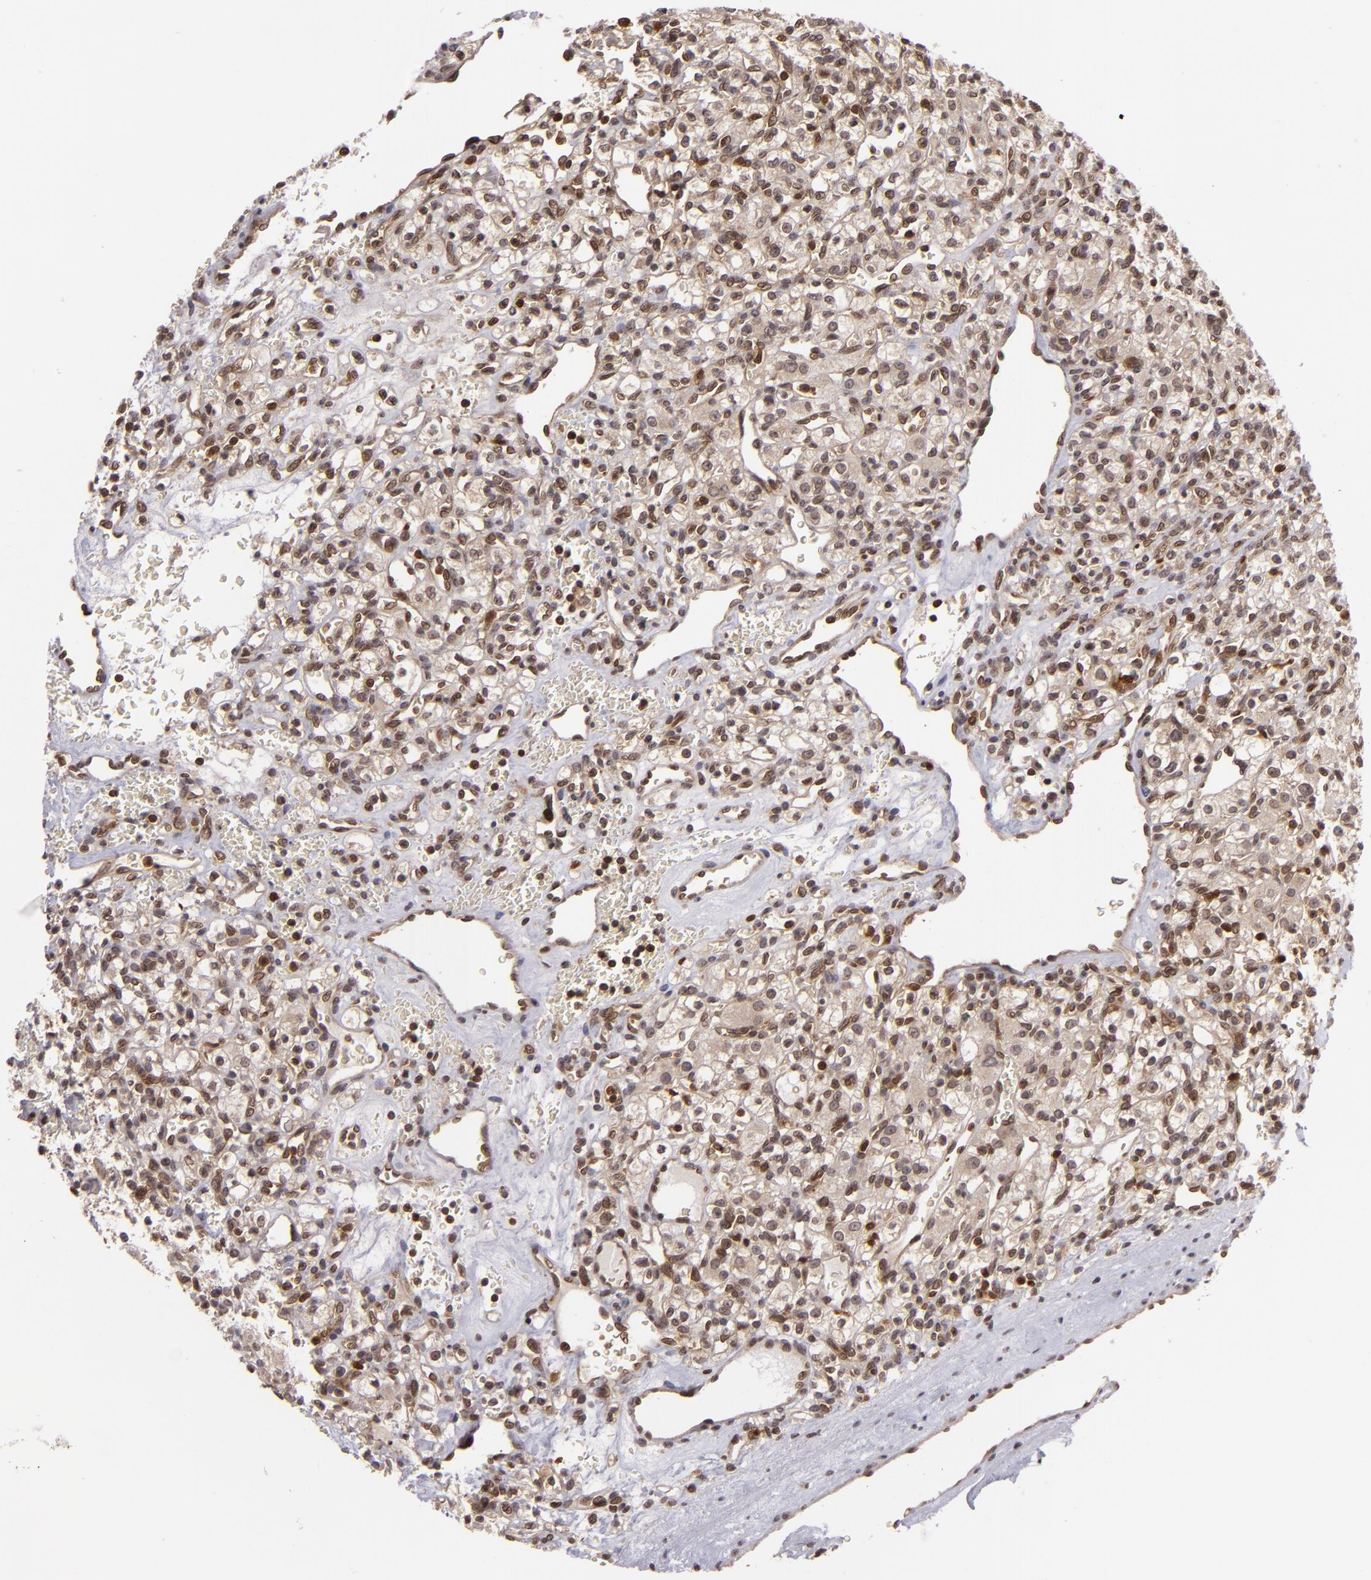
{"staining": {"intensity": "moderate", "quantity": "25%-75%", "location": "nuclear"}, "tissue": "renal cancer", "cell_type": "Tumor cells", "image_type": "cancer", "snomed": [{"axis": "morphology", "description": "Adenocarcinoma, NOS"}, {"axis": "topography", "description": "Kidney"}], "caption": "Immunohistochemical staining of human renal cancer displays moderate nuclear protein expression in approximately 25%-75% of tumor cells. Ihc stains the protein in brown and the nuclei are stained blue.", "gene": "ZBTB33", "patient": {"sex": "female", "age": 62}}